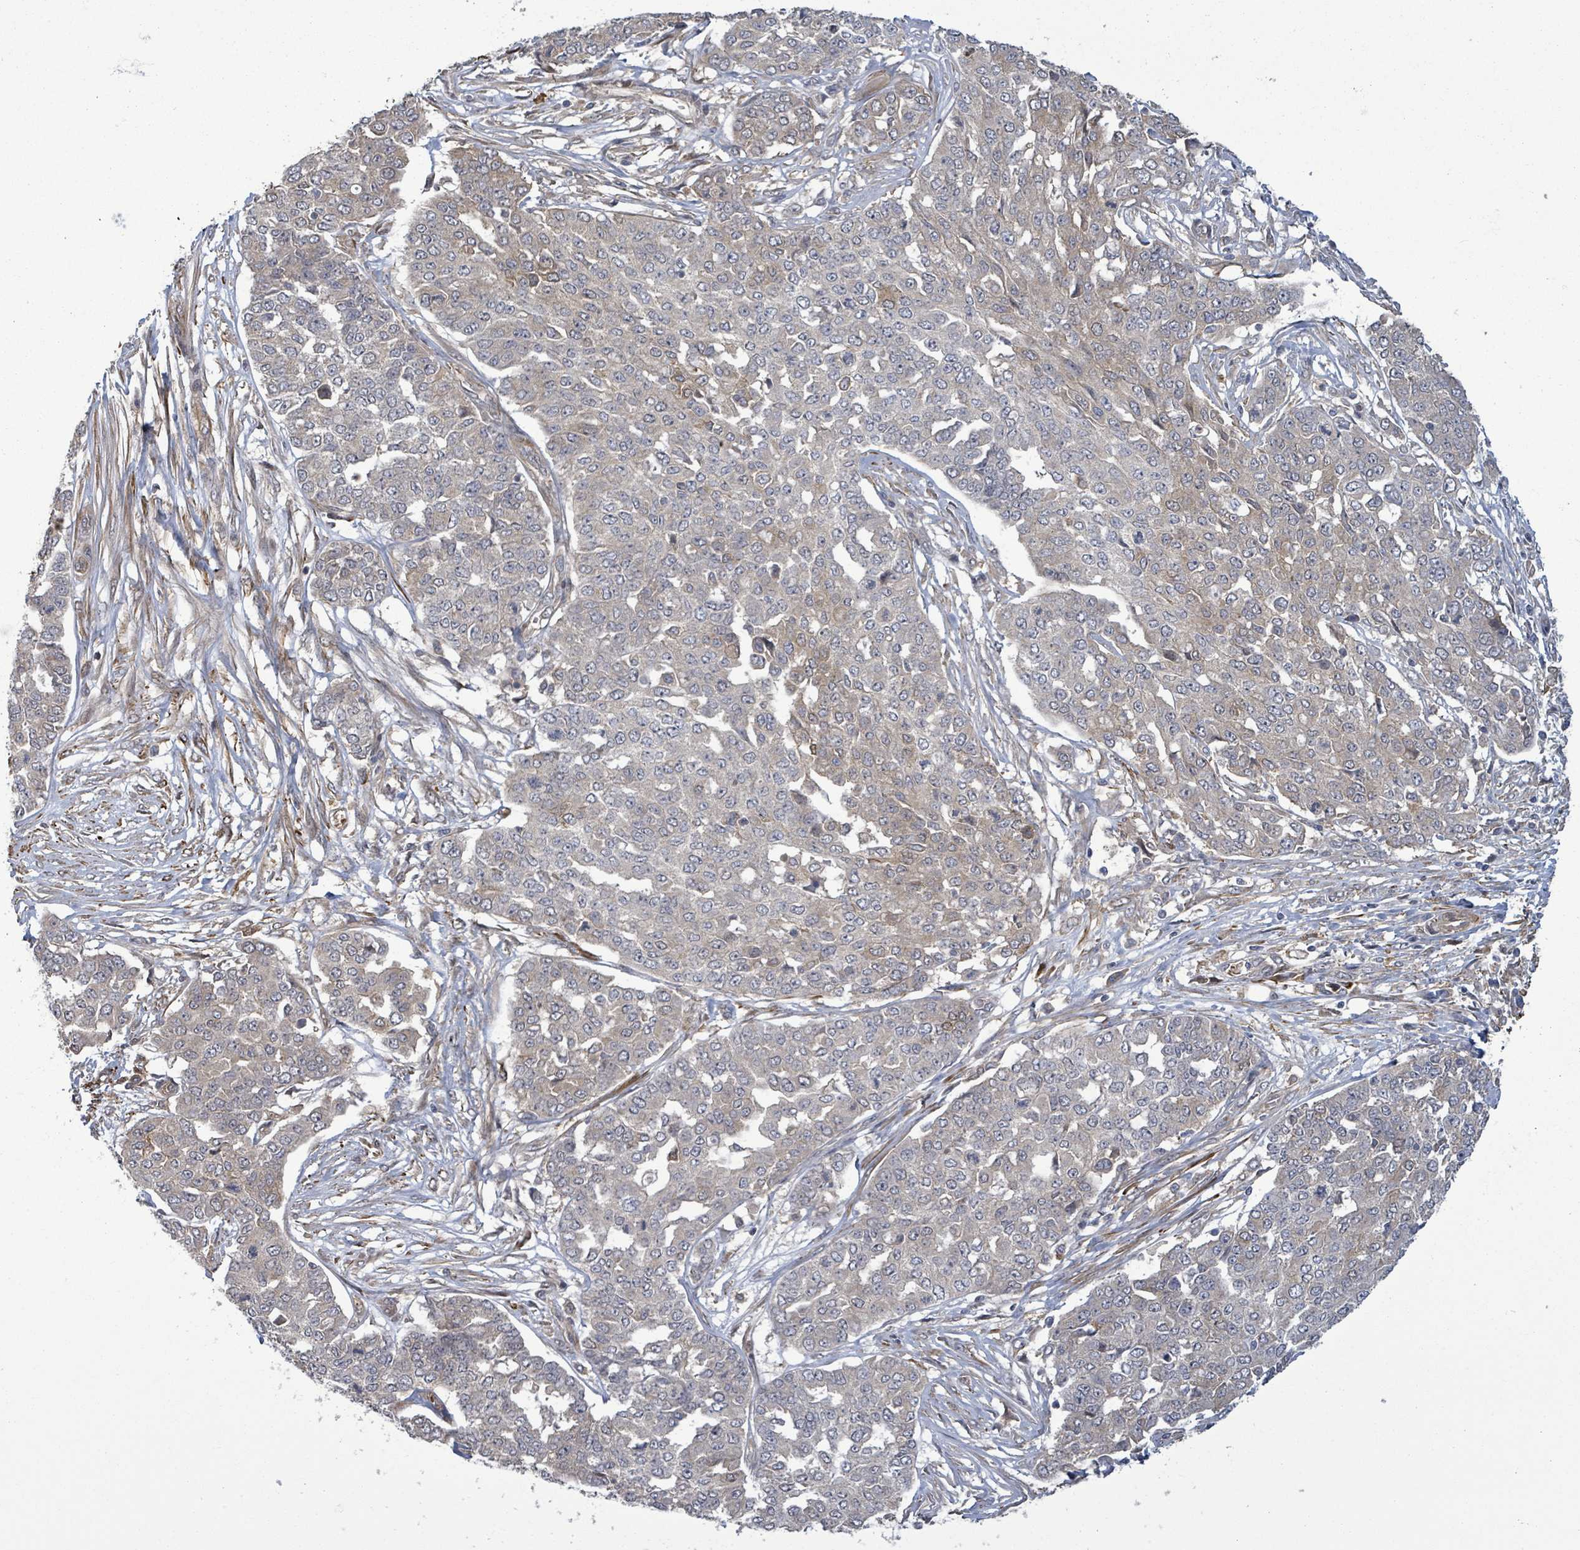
{"staining": {"intensity": "negative", "quantity": "none", "location": "none"}, "tissue": "ovarian cancer", "cell_type": "Tumor cells", "image_type": "cancer", "snomed": [{"axis": "morphology", "description": "Cystadenocarcinoma, serous, NOS"}, {"axis": "topography", "description": "Soft tissue"}, {"axis": "topography", "description": "Ovary"}], "caption": "Image shows no protein staining in tumor cells of ovarian cancer (serous cystadenocarcinoma) tissue. The staining was performed using DAB (3,3'-diaminobenzidine) to visualize the protein expression in brown, while the nuclei were stained in blue with hematoxylin (Magnification: 20x).", "gene": "MAP3K6", "patient": {"sex": "female", "age": 57}}